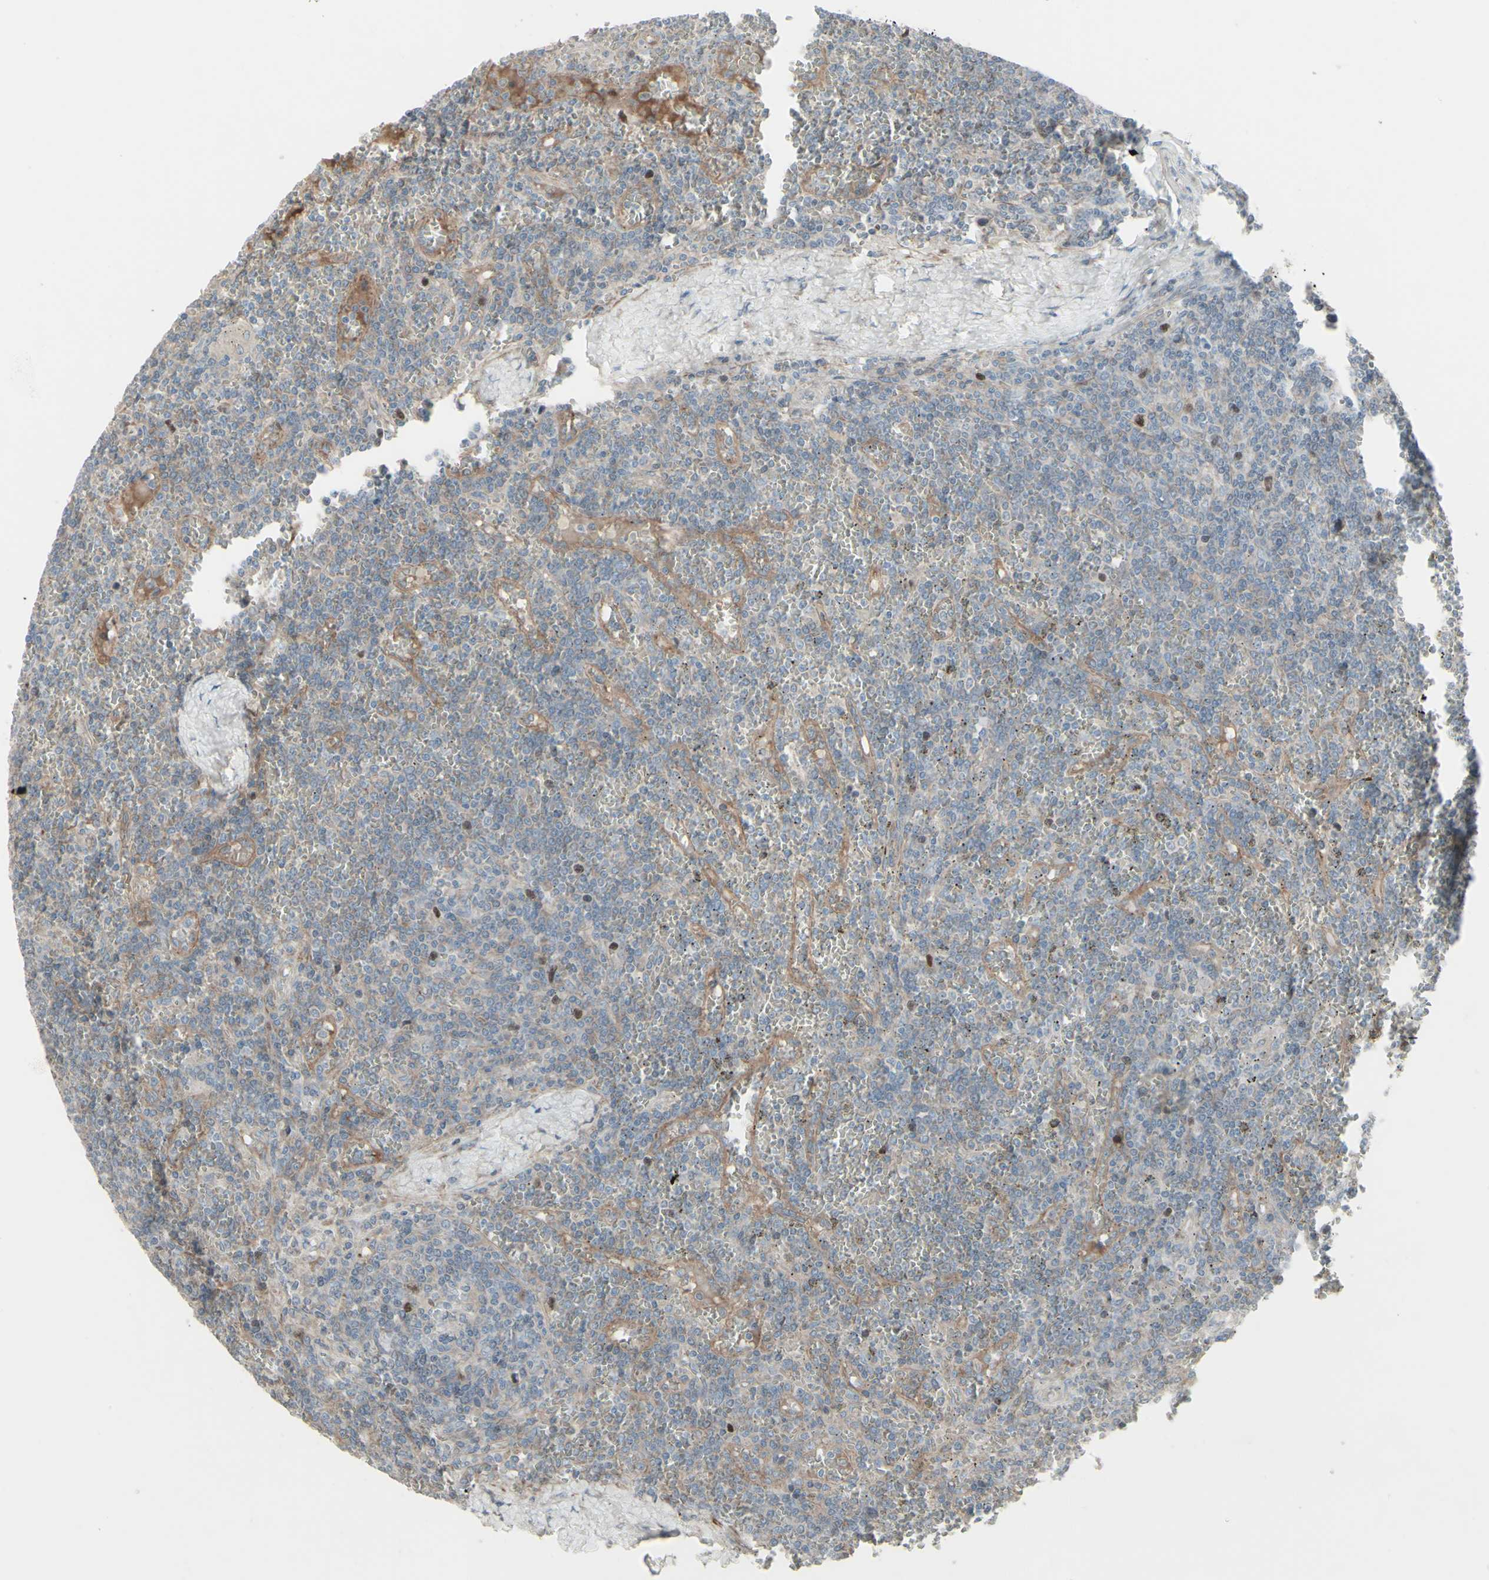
{"staining": {"intensity": "strong", "quantity": "<25%", "location": "nuclear"}, "tissue": "lymphoma", "cell_type": "Tumor cells", "image_type": "cancer", "snomed": [{"axis": "morphology", "description": "Malignant lymphoma, non-Hodgkin's type, Low grade"}, {"axis": "topography", "description": "Spleen"}], "caption": "A brown stain labels strong nuclear positivity of a protein in human malignant lymphoma, non-Hodgkin's type (low-grade) tumor cells. The protein of interest is shown in brown color, while the nuclei are stained blue.", "gene": "GMNN", "patient": {"sex": "female", "age": 19}}